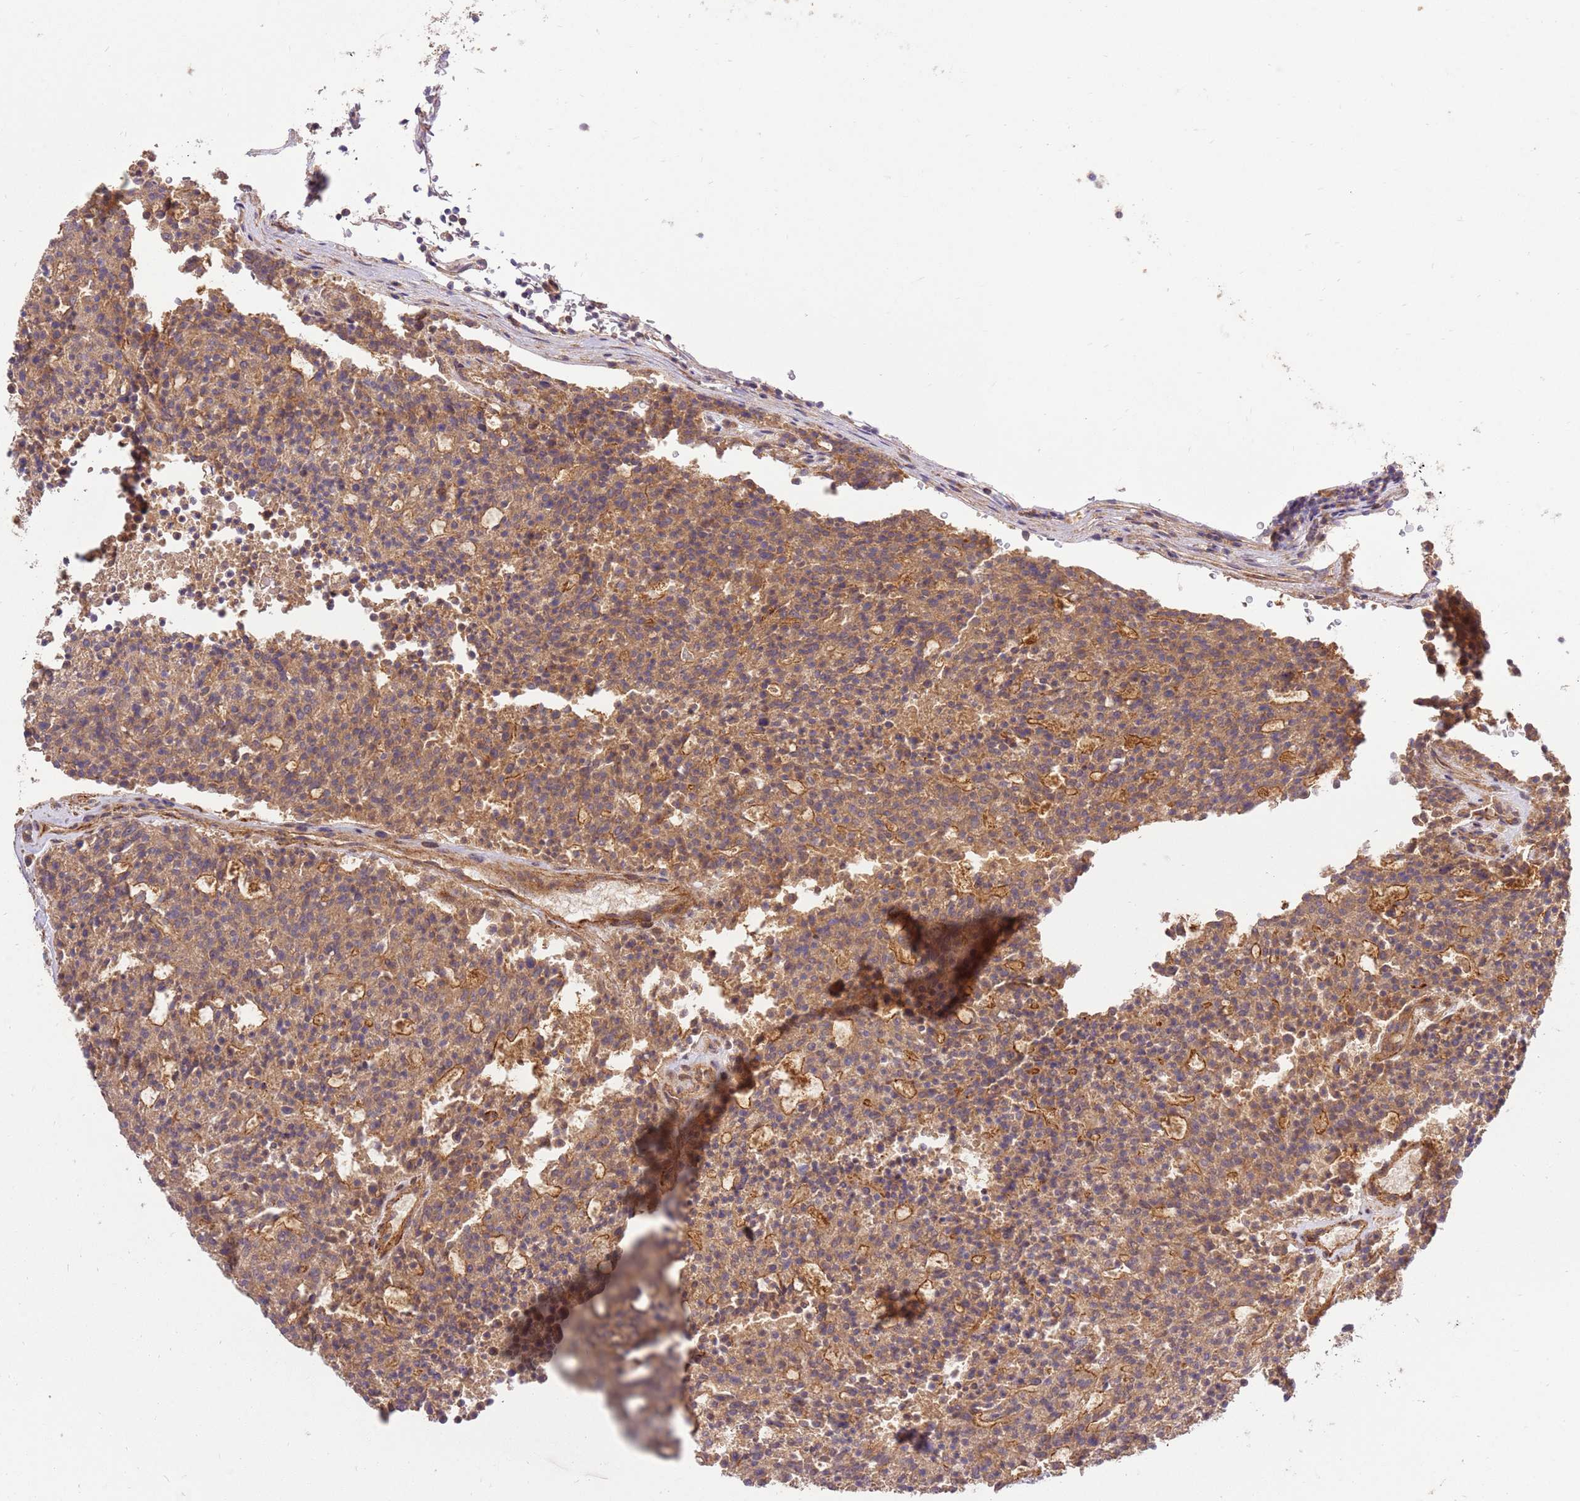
{"staining": {"intensity": "moderate", "quantity": ">75%", "location": "cytoplasmic/membranous"}, "tissue": "carcinoid", "cell_type": "Tumor cells", "image_type": "cancer", "snomed": [{"axis": "morphology", "description": "Carcinoid, malignant, NOS"}, {"axis": "topography", "description": "Pancreas"}], "caption": "Protein expression by immunohistochemistry (IHC) exhibits moderate cytoplasmic/membranous staining in approximately >75% of tumor cells in carcinoid. Nuclei are stained in blue.", "gene": "GAREM1", "patient": {"sex": "female", "age": 54}}